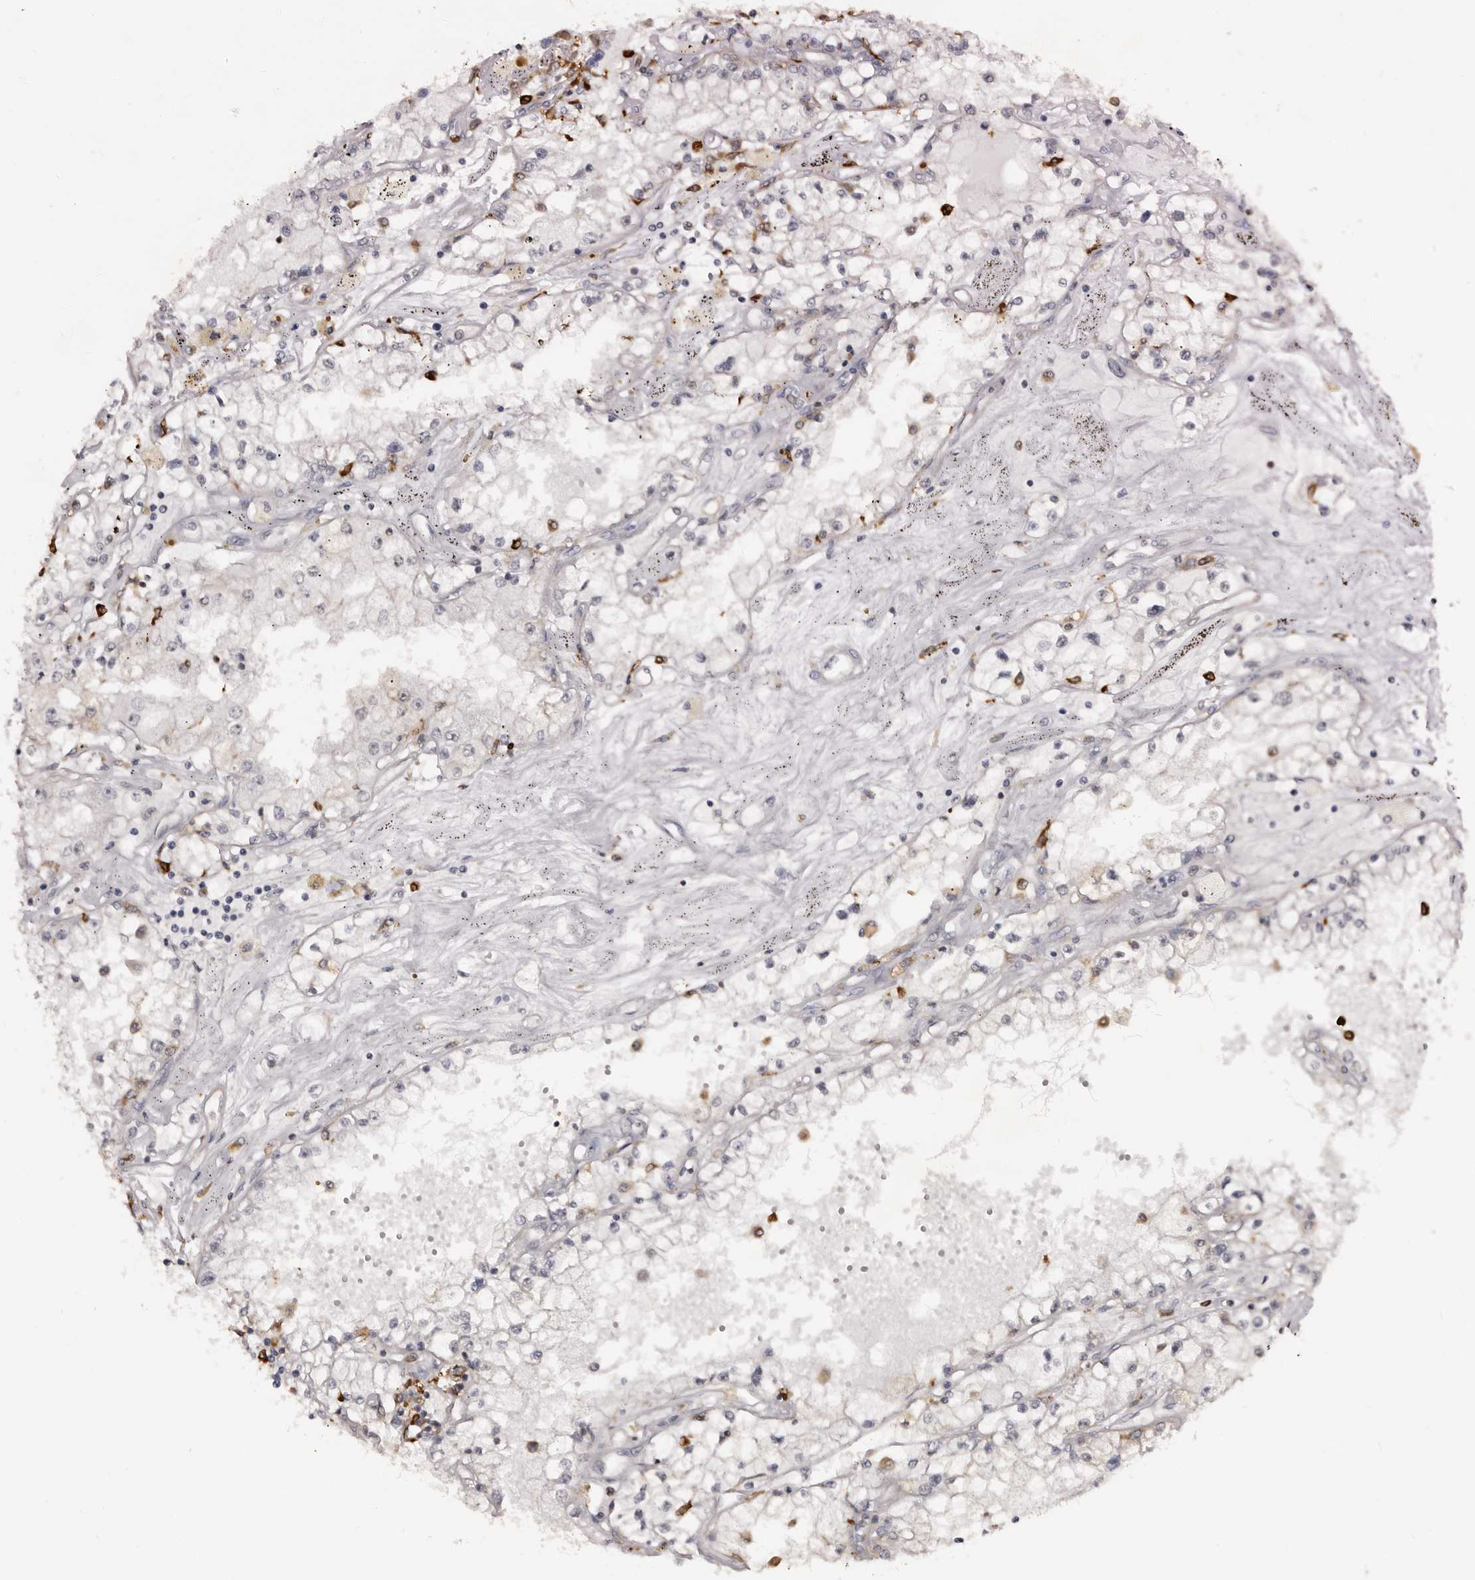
{"staining": {"intensity": "negative", "quantity": "none", "location": "none"}, "tissue": "renal cancer", "cell_type": "Tumor cells", "image_type": "cancer", "snomed": [{"axis": "morphology", "description": "Adenocarcinoma, NOS"}, {"axis": "topography", "description": "Kidney"}], "caption": "The histopathology image shows no significant expression in tumor cells of renal cancer (adenocarcinoma). The staining was performed using DAB (3,3'-diaminobenzidine) to visualize the protein expression in brown, while the nuclei were stained in blue with hematoxylin (Magnification: 20x).", "gene": "TNNI1", "patient": {"sex": "male", "age": 56}}